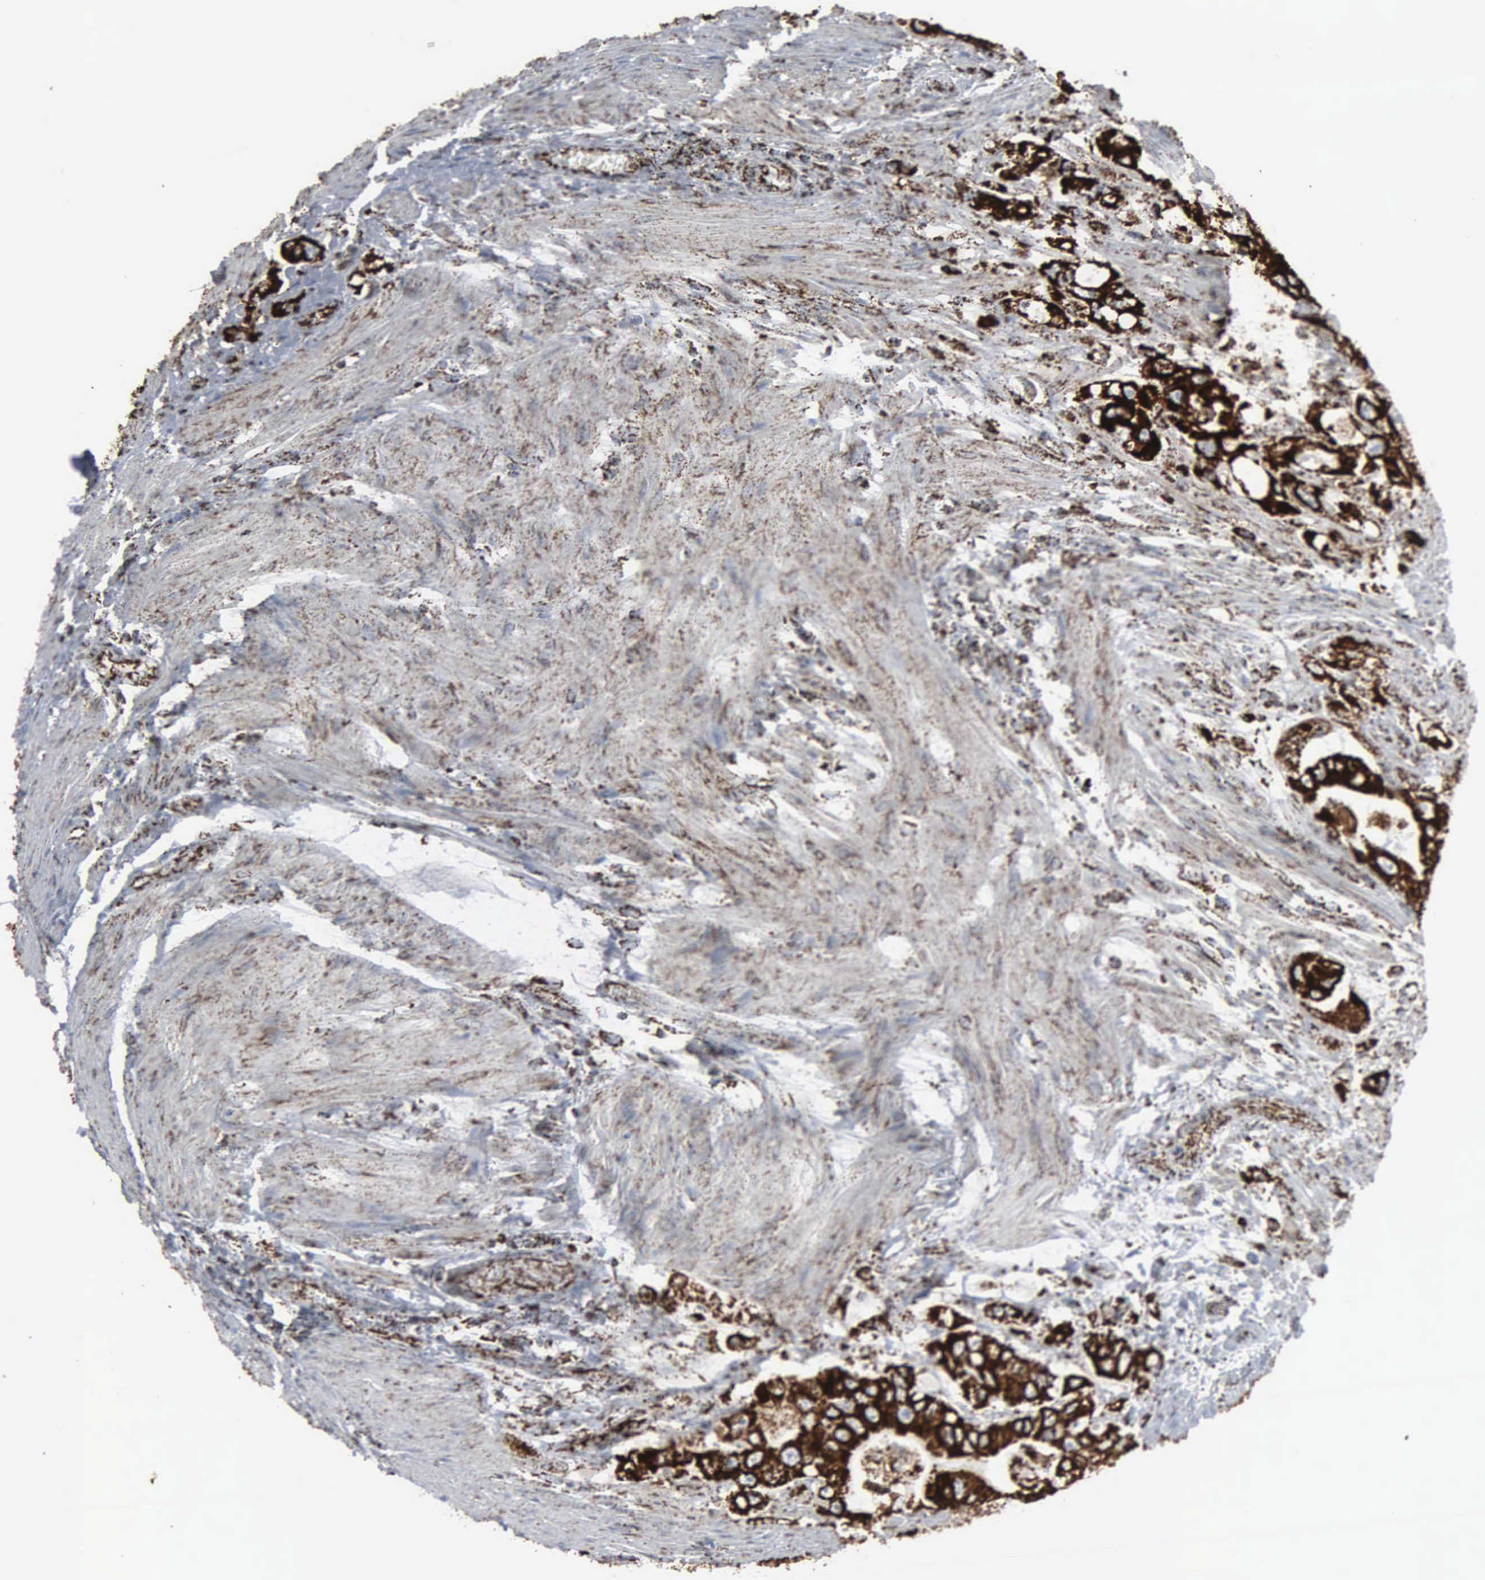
{"staining": {"intensity": "strong", "quantity": ">75%", "location": "cytoplasmic/membranous"}, "tissue": "colorectal cancer", "cell_type": "Tumor cells", "image_type": "cancer", "snomed": [{"axis": "morphology", "description": "Adenocarcinoma, NOS"}, {"axis": "topography", "description": "Colon"}], "caption": "An image of colorectal adenocarcinoma stained for a protein demonstrates strong cytoplasmic/membranous brown staining in tumor cells. The protein of interest is stained brown, and the nuclei are stained in blue (DAB IHC with brightfield microscopy, high magnification).", "gene": "HSPA9", "patient": {"sex": "female", "age": 46}}